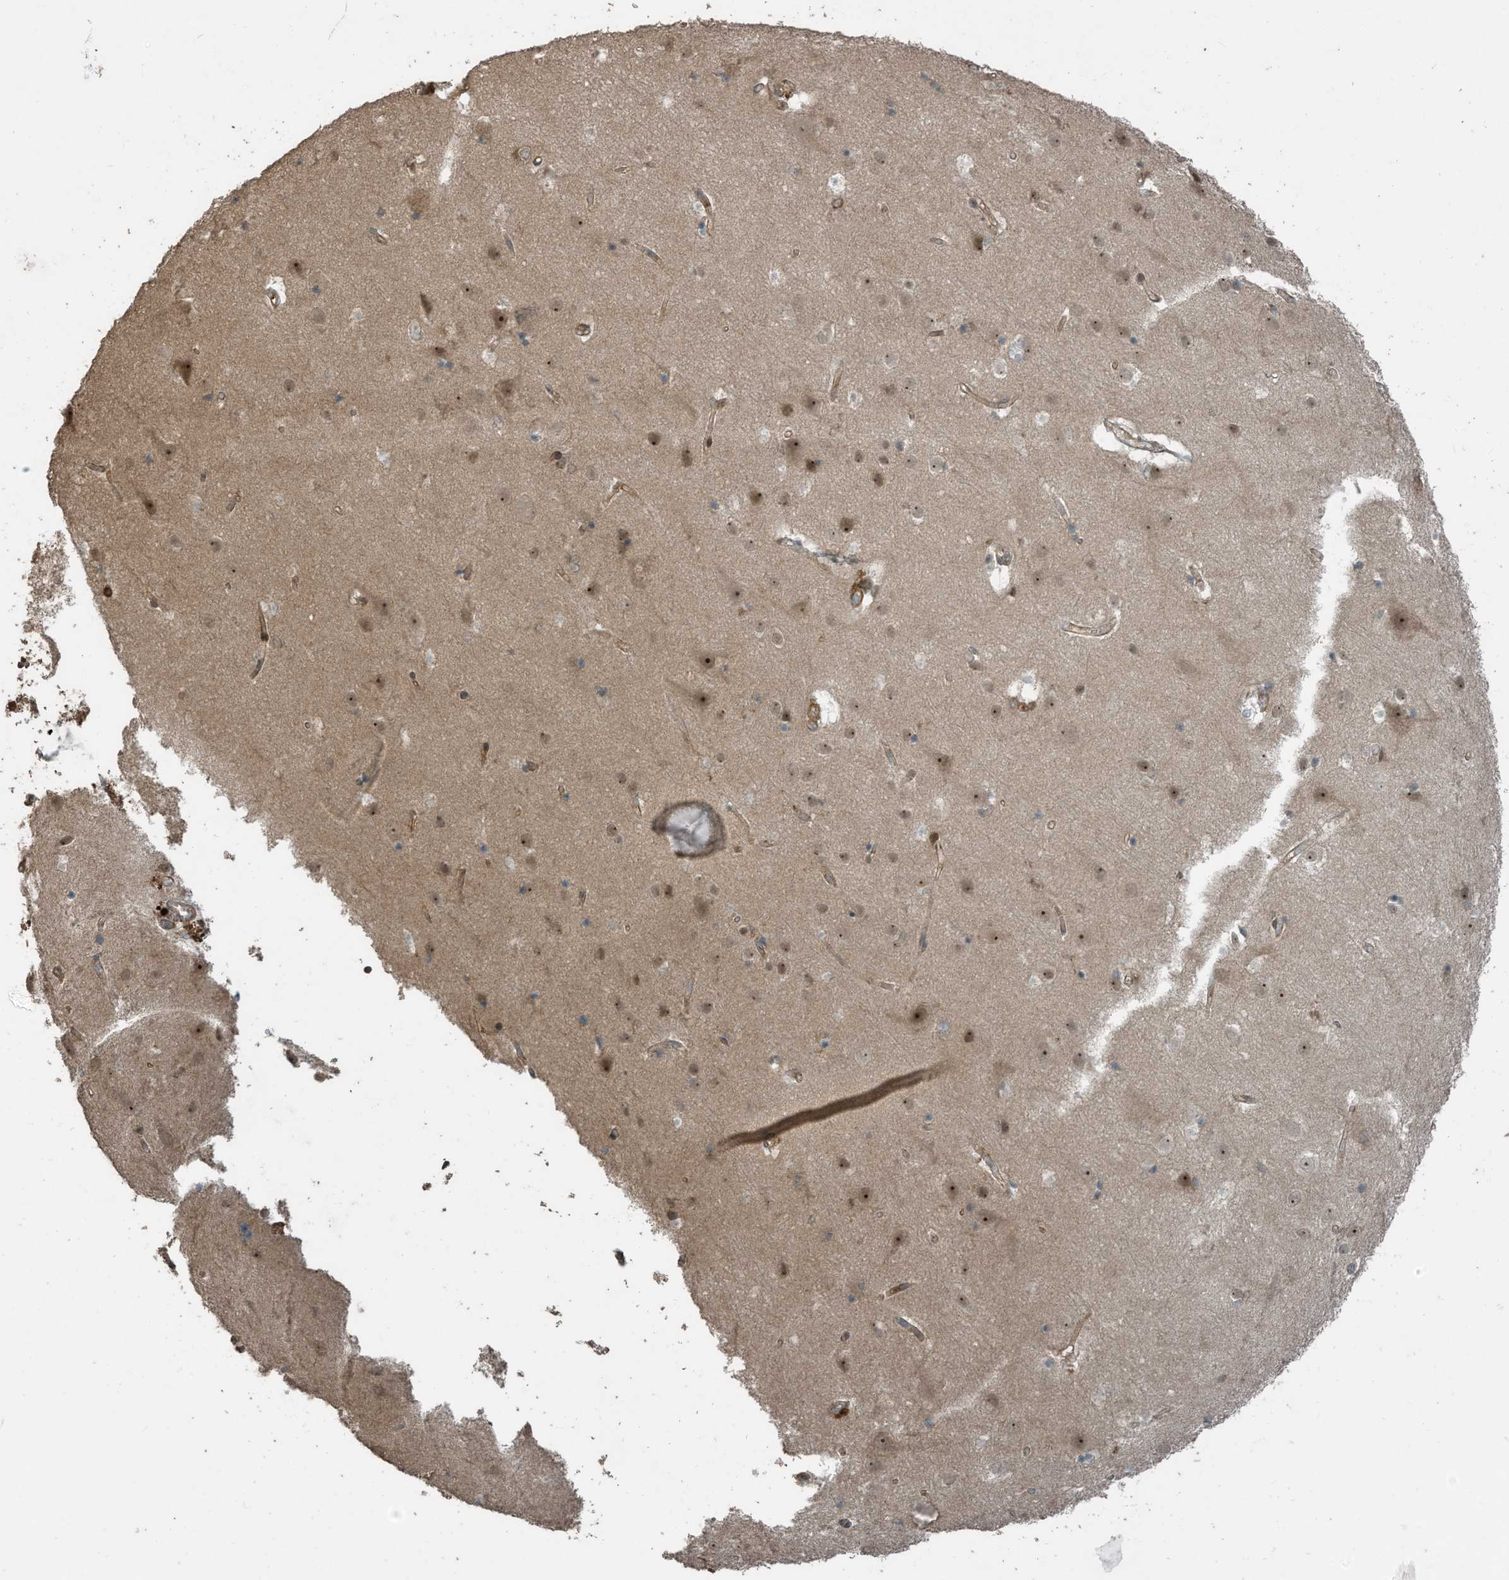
{"staining": {"intensity": "moderate", "quantity": ">75%", "location": "cytoplasmic/membranous"}, "tissue": "cerebral cortex", "cell_type": "Endothelial cells", "image_type": "normal", "snomed": [{"axis": "morphology", "description": "Normal tissue, NOS"}, {"axis": "topography", "description": "Cerebral cortex"}], "caption": "Protein expression analysis of benign human cerebral cortex reveals moderate cytoplasmic/membranous staining in about >75% of endothelial cells.", "gene": "ZNF653", "patient": {"sex": "male", "age": 54}}